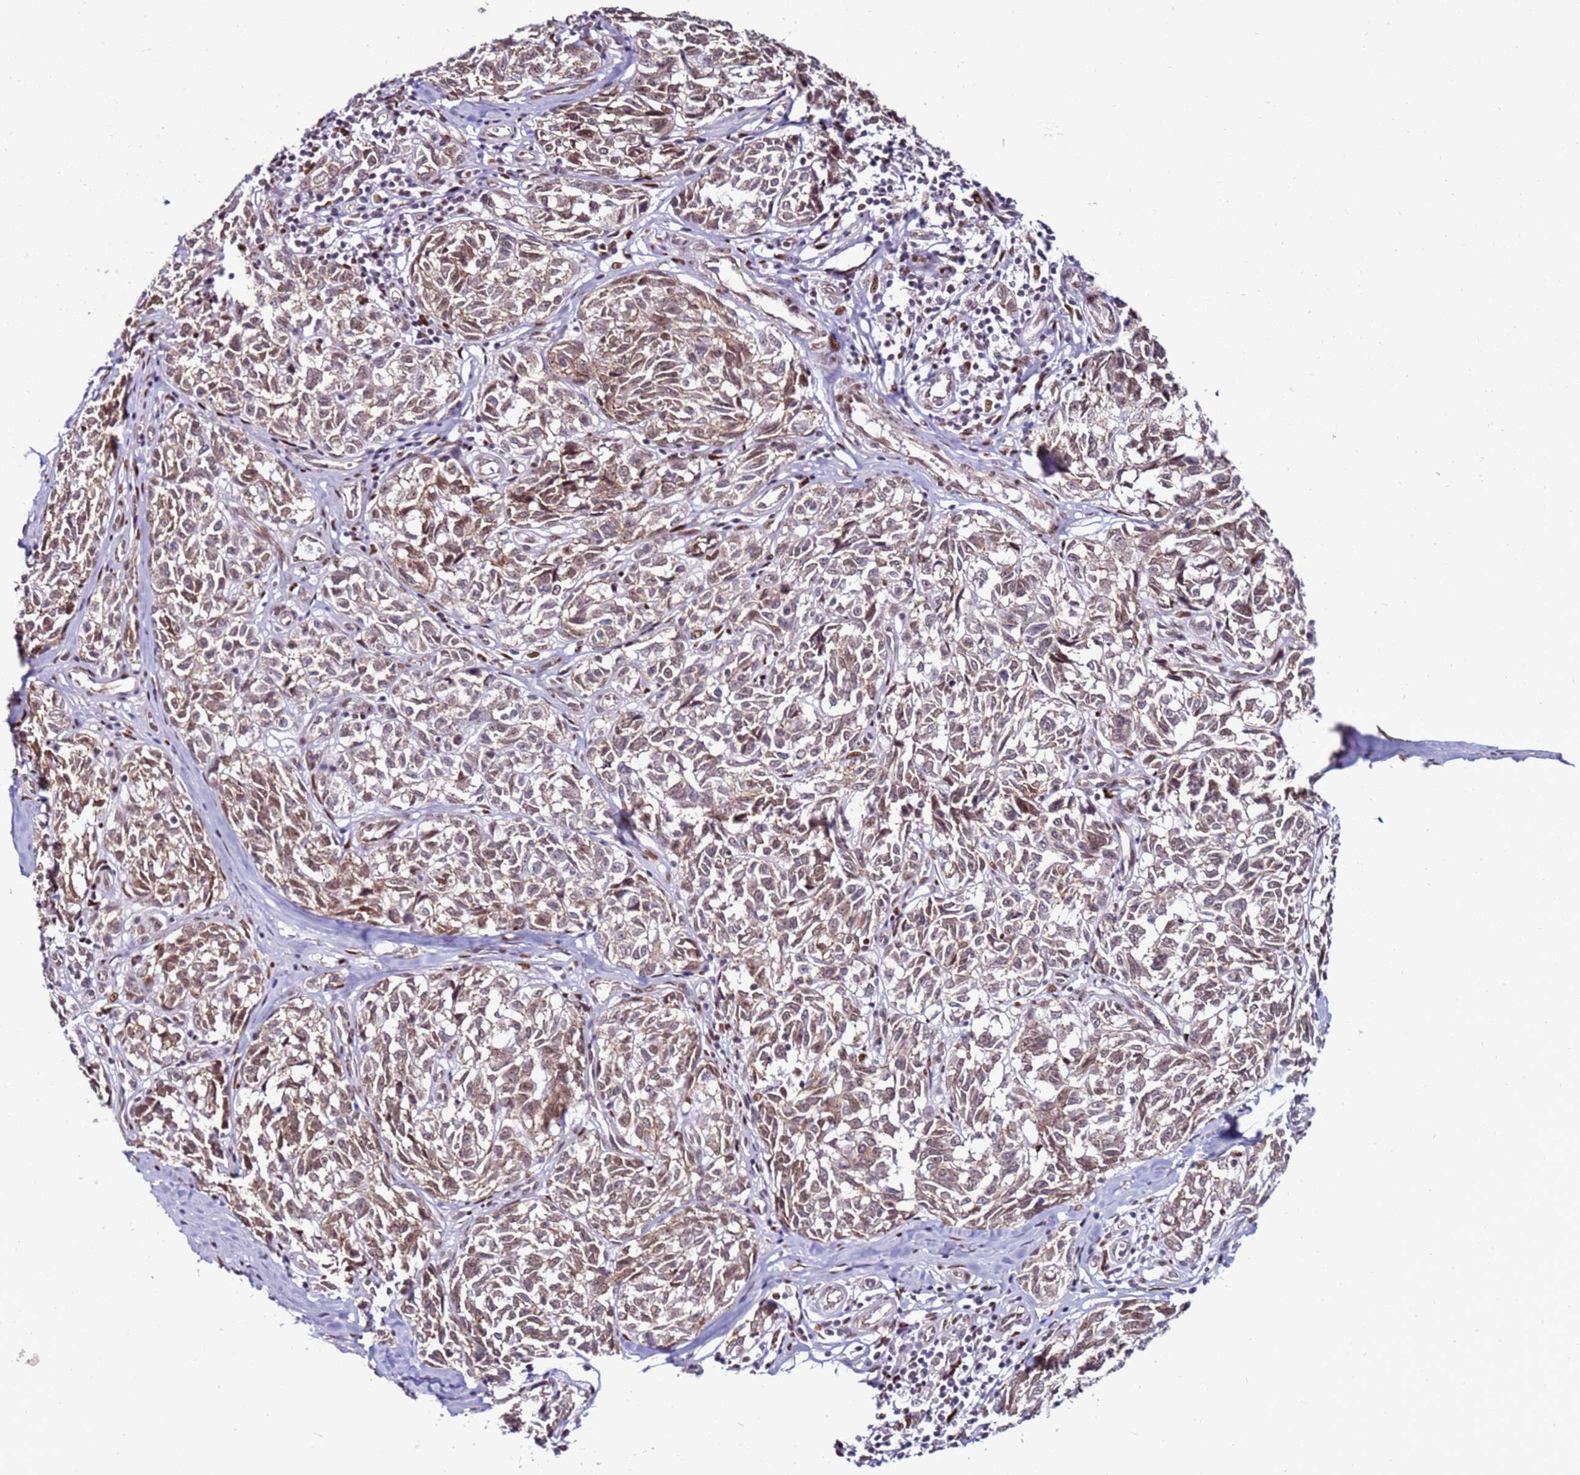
{"staining": {"intensity": "weak", "quantity": ">75%", "location": "nuclear"}, "tissue": "melanoma", "cell_type": "Tumor cells", "image_type": "cancer", "snomed": [{"axis": "morphology", "description": "Normal tissue, NOS"}, {"axis": "morphology", "description": "Malignant melanoma, NOS"}, {"axis": "topography", "description": "Skin"}], "caption": "Immunohistochemical staining of human melanoma shows low levels of weak nuclear protein staining in about >75% of tumor cells.", "gene": "KPNA4", "patient": {"sex": "female", "age": 64}}